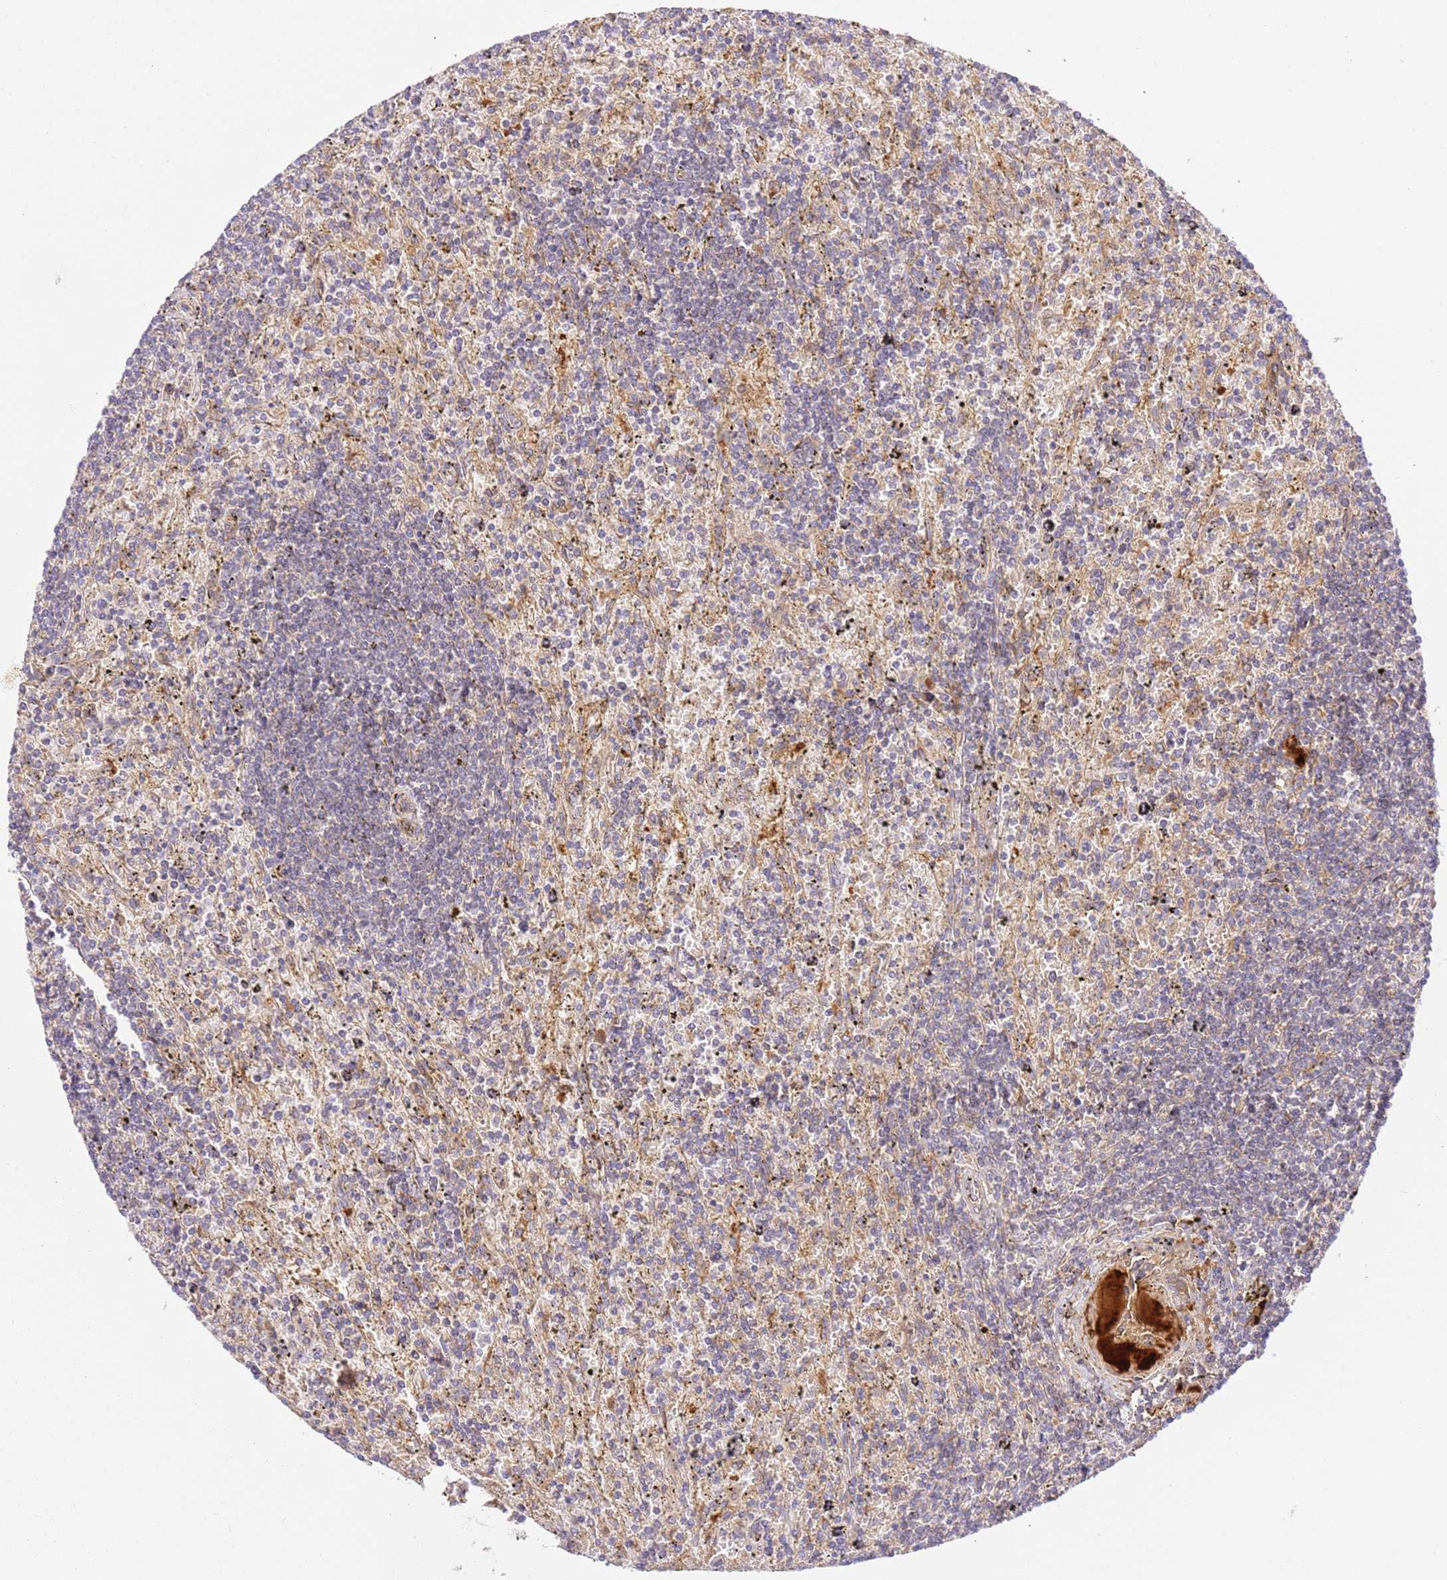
{"staining": {"intensity": "negative", "quantity": "none", "location": "none"}, "tissue": "lymphoma", "cell_type": "Tumor cells", "image_type": "cancer", "snomed": [{"axis": "morphology", "description": "Malignant lymphoma, non-Hodgkin's type, Low grade"}, {"axis": "topography", "description": "Spleen"}], "caption": "IHC image of neoplastic tissue: human low-grade malignant lymphoma, non-Hodgkin's type stained with DAB (3,3'-diaminobenzidine) exhibits no significant protein positivity in tumor cells. The staining was performed using DAB to visualize the protein expression in brown, while the nuclei were stained in blue with hematoxylin (Magnification: 20x).", "gene": "C8G", "patient": {"sex": "male", "age": 76}}